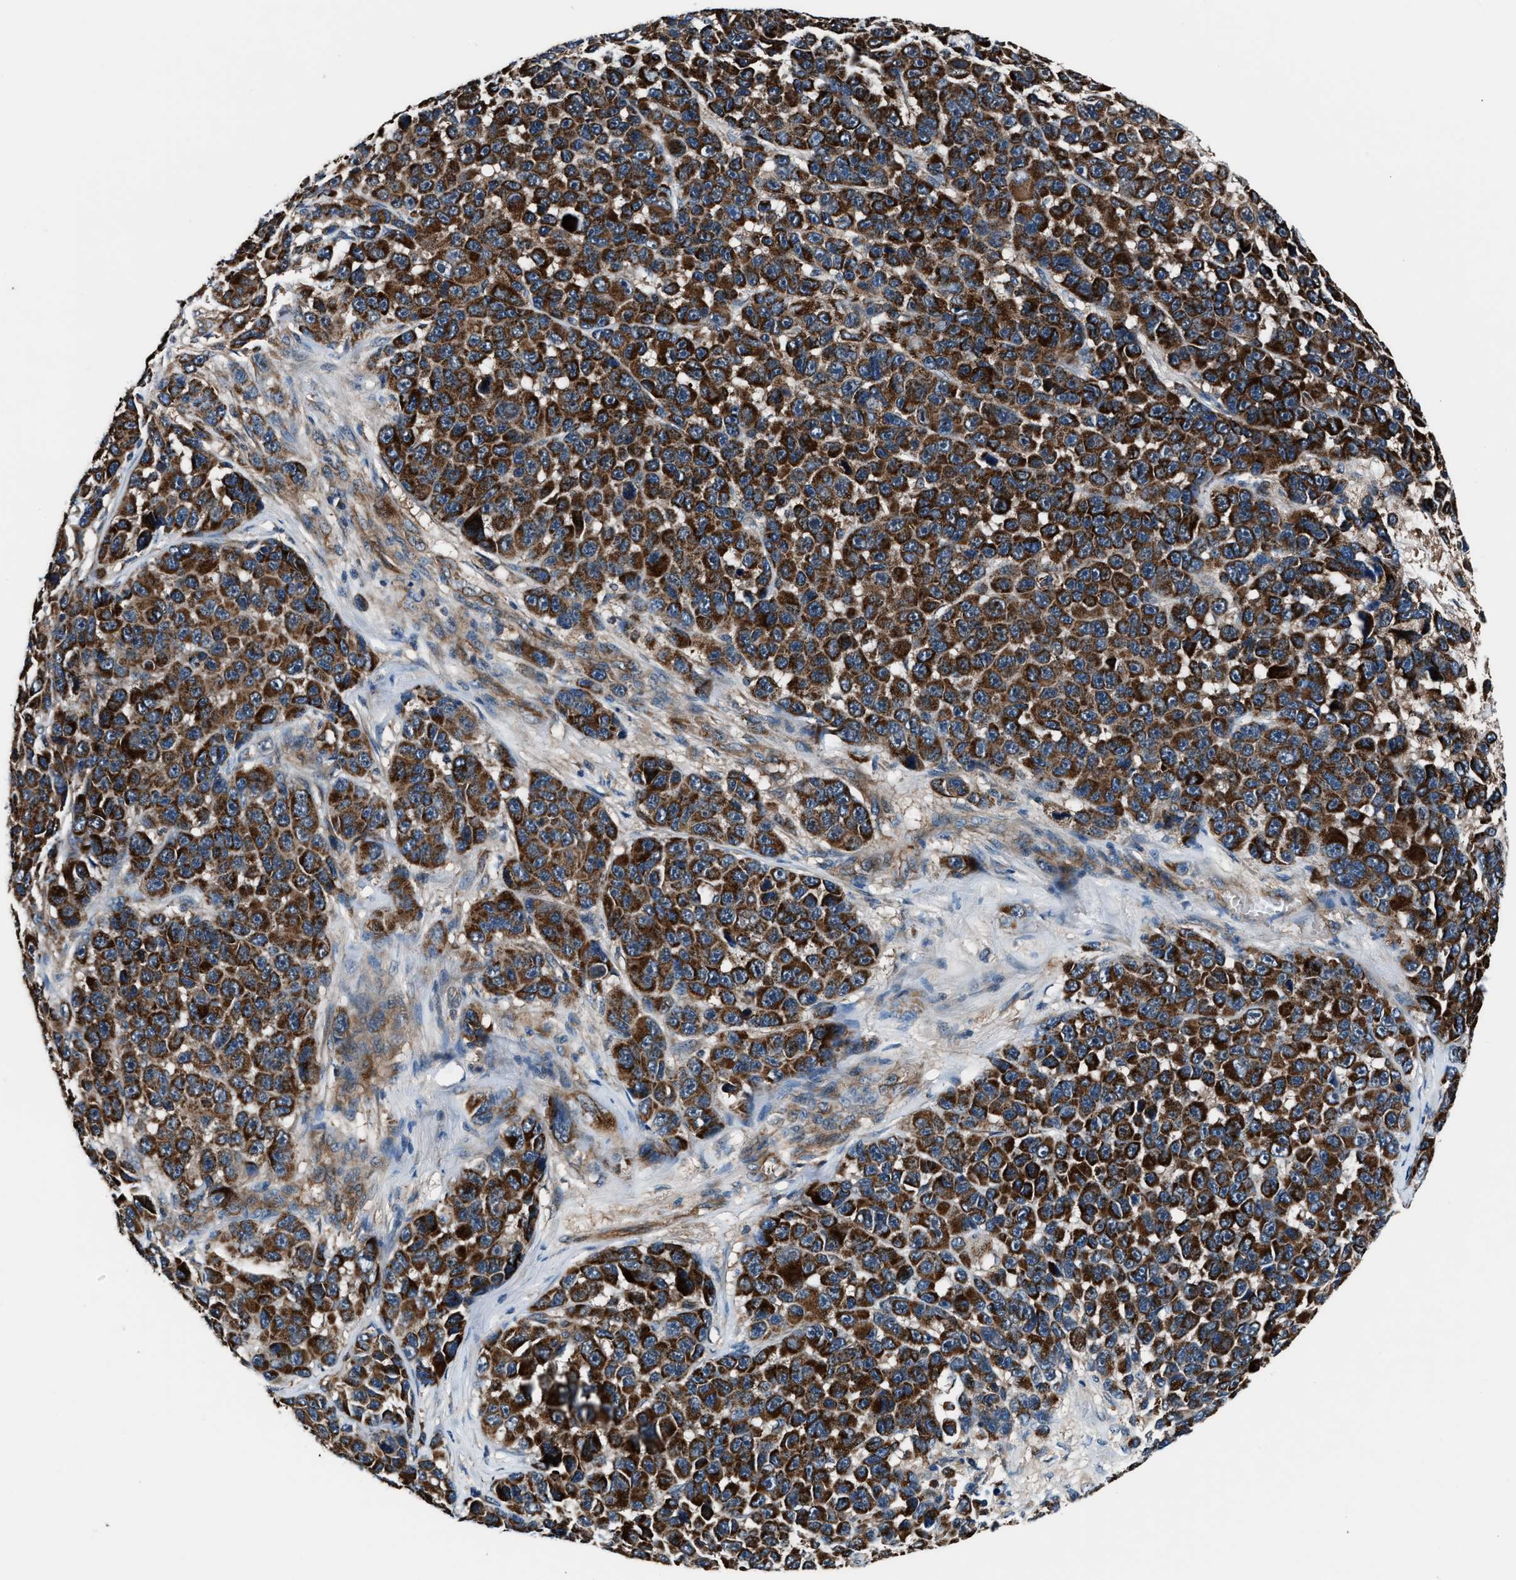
{"staining": {"intensity": "strong", "quantity": ">75%", "location": "cytoplasmic/membranous"}, "tissue": "melanoma", "cell_type": "Tumor cells", "image_type": "cancer", "snomed": [{"axis": "morphology", "description": "Malignant melanoma, NOS"}, {"axis": "topography", "description": "Skin"}], "caption": "High-magnification brightfield microscopy of malignant melanoma stained with DAB (3,3'-diaminobenzidine) (brown) and counterstained with hematoxylin (blue). tumor cells exhibit strong cytoplasmic/membranous positivity is appreciated in approximately>75% of cells. Using DAB (brown) and hematoxylin (blue) stains, captured at high magnification using brightfield microscopy.", "gene": "GGCT", "patient": {"sex": "male", "age": 53}}